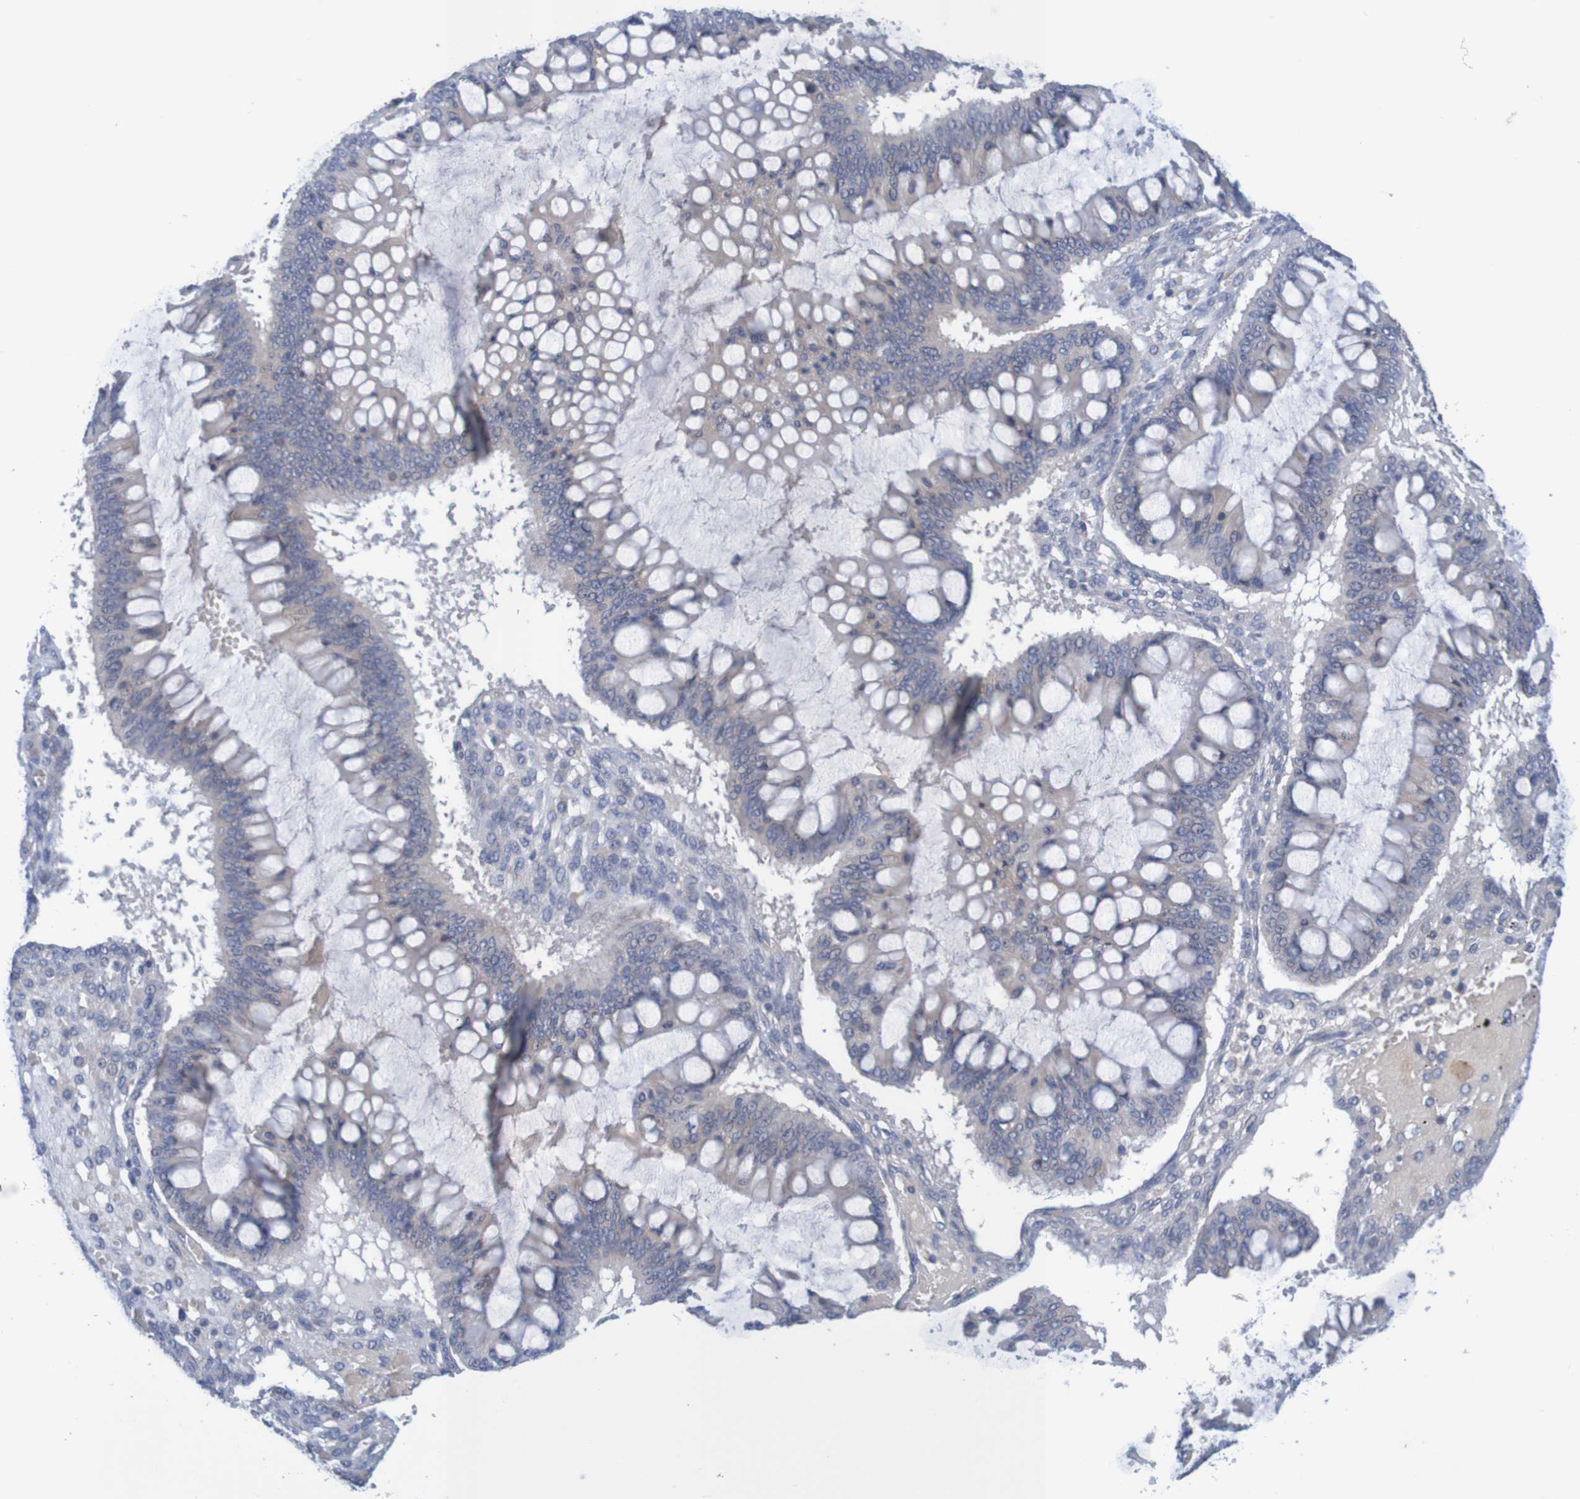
{"staining": {"intensity": "weak", "quantity": "25%-75%", "location": "cytoplasmic/membranous"}, "tissue": "ovarian cancer", "cell_type": "Tumor cells", "image_type": "cancer", "snomed": [{"axis": "morphology", "description": "Cystadenocarcinoma, mucinous, NOS"}, {"axis": "topography", "description": "Ovary"}], "caption": "Immunohistochemistry (IHC) histopathology image of ovarian cancer stained for a protein (brown), which reveals low levels of weak cytoplasmic/membranous positivity in approximately 25%-75% of tumor cells.", "gene": "LTA", "patient": {"sex": "female", "age": 73}}